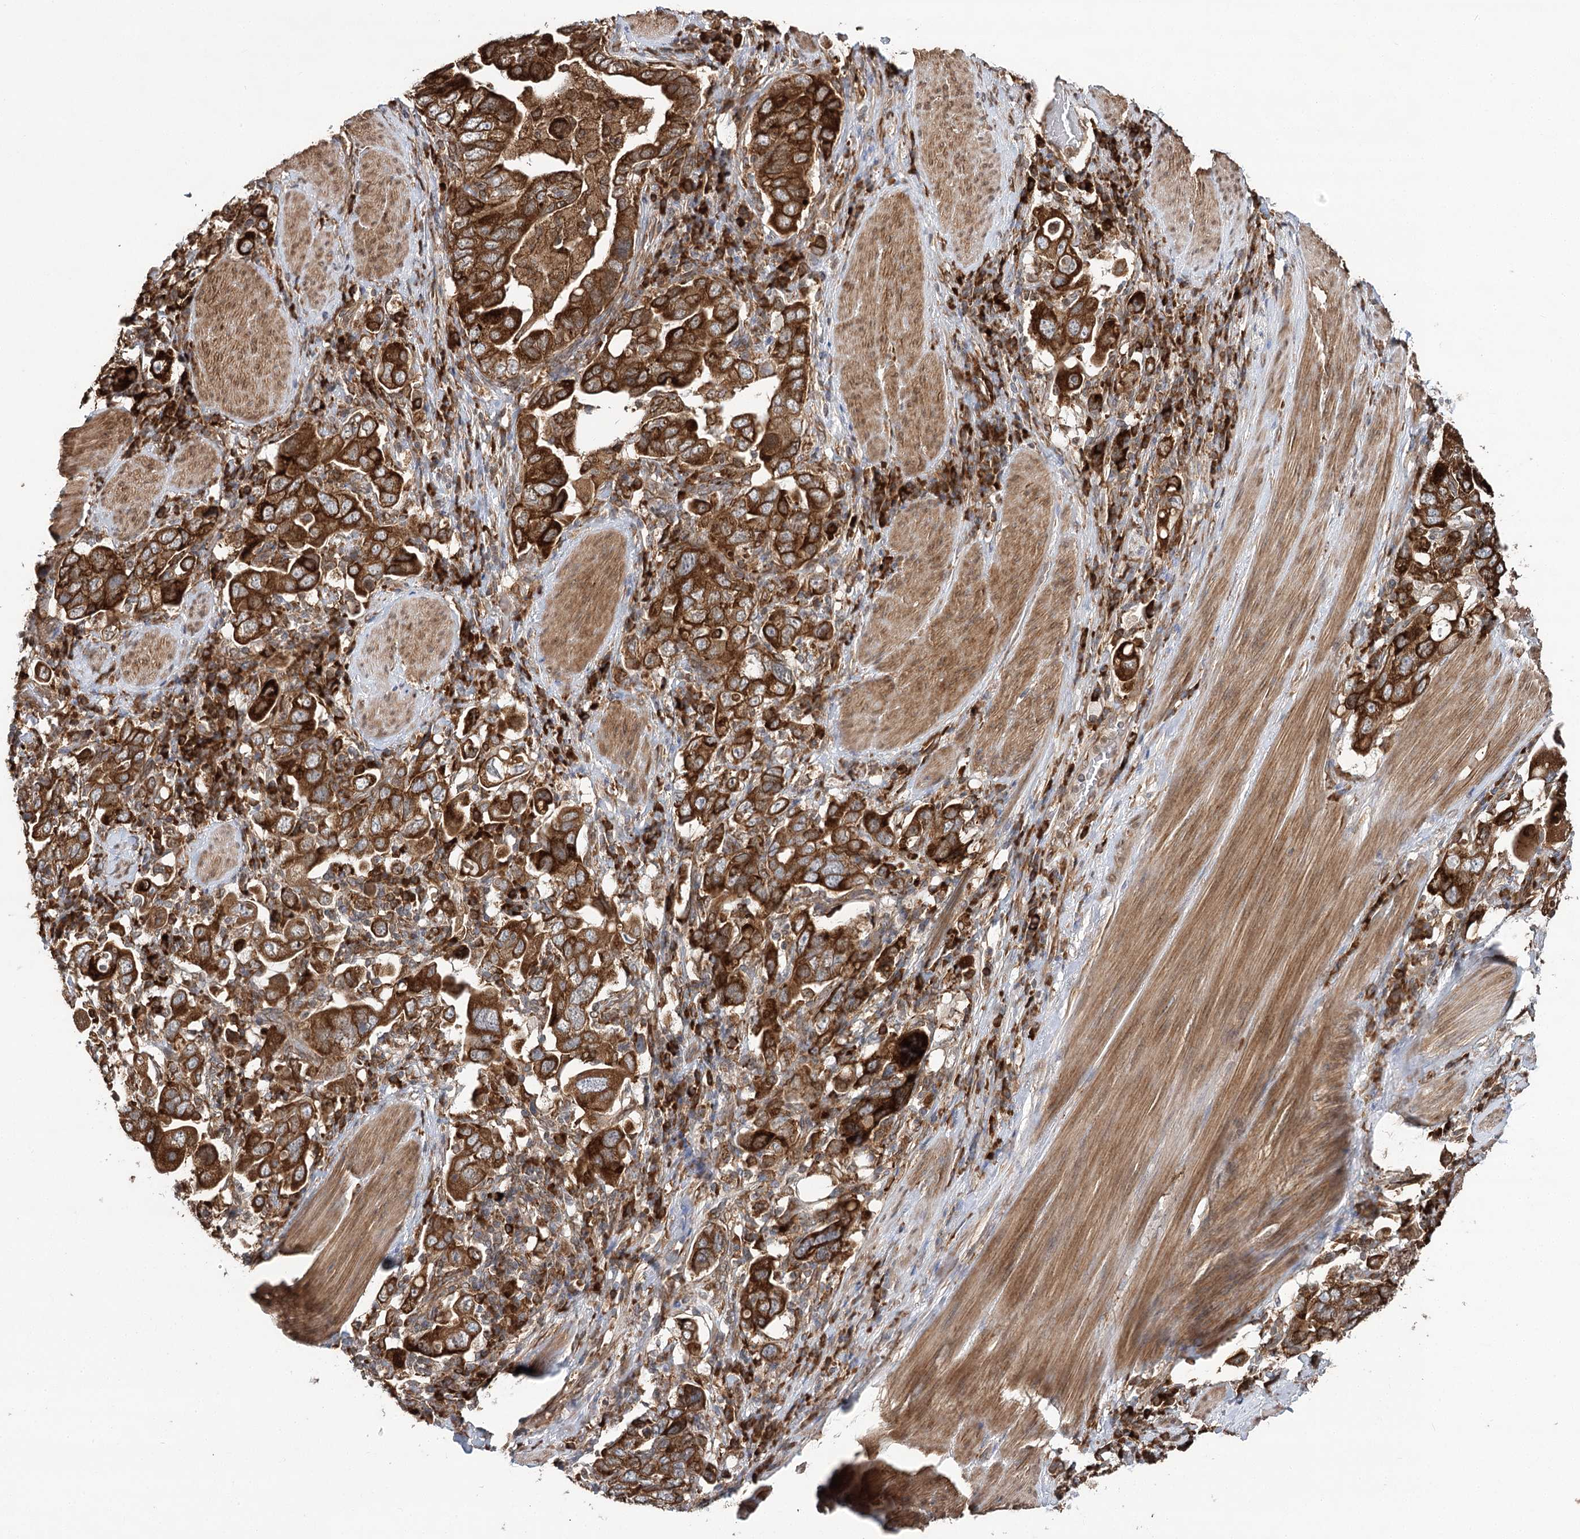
{"staining": {"intensity": "strong", "quantity": ">75%", "location": "cytoplasmic/membranous"}, "tissue": "stomach cancer", "cell_type": "Tumor cells", "image_type": "cancer", "snomed": [{"axis": "morphology", "description": "Adenocarcinoma, NOS"}, {"axis": "topography", "description": "Stomach, upper"}], "caption": "The immunohistochemical stain shows strong cytoplasmic/membranous staining in tumor cells of stomach adenocarcinoma tissue.", "gene": "DNAJB14", "patient": {"sex": "male", "age": 62}}